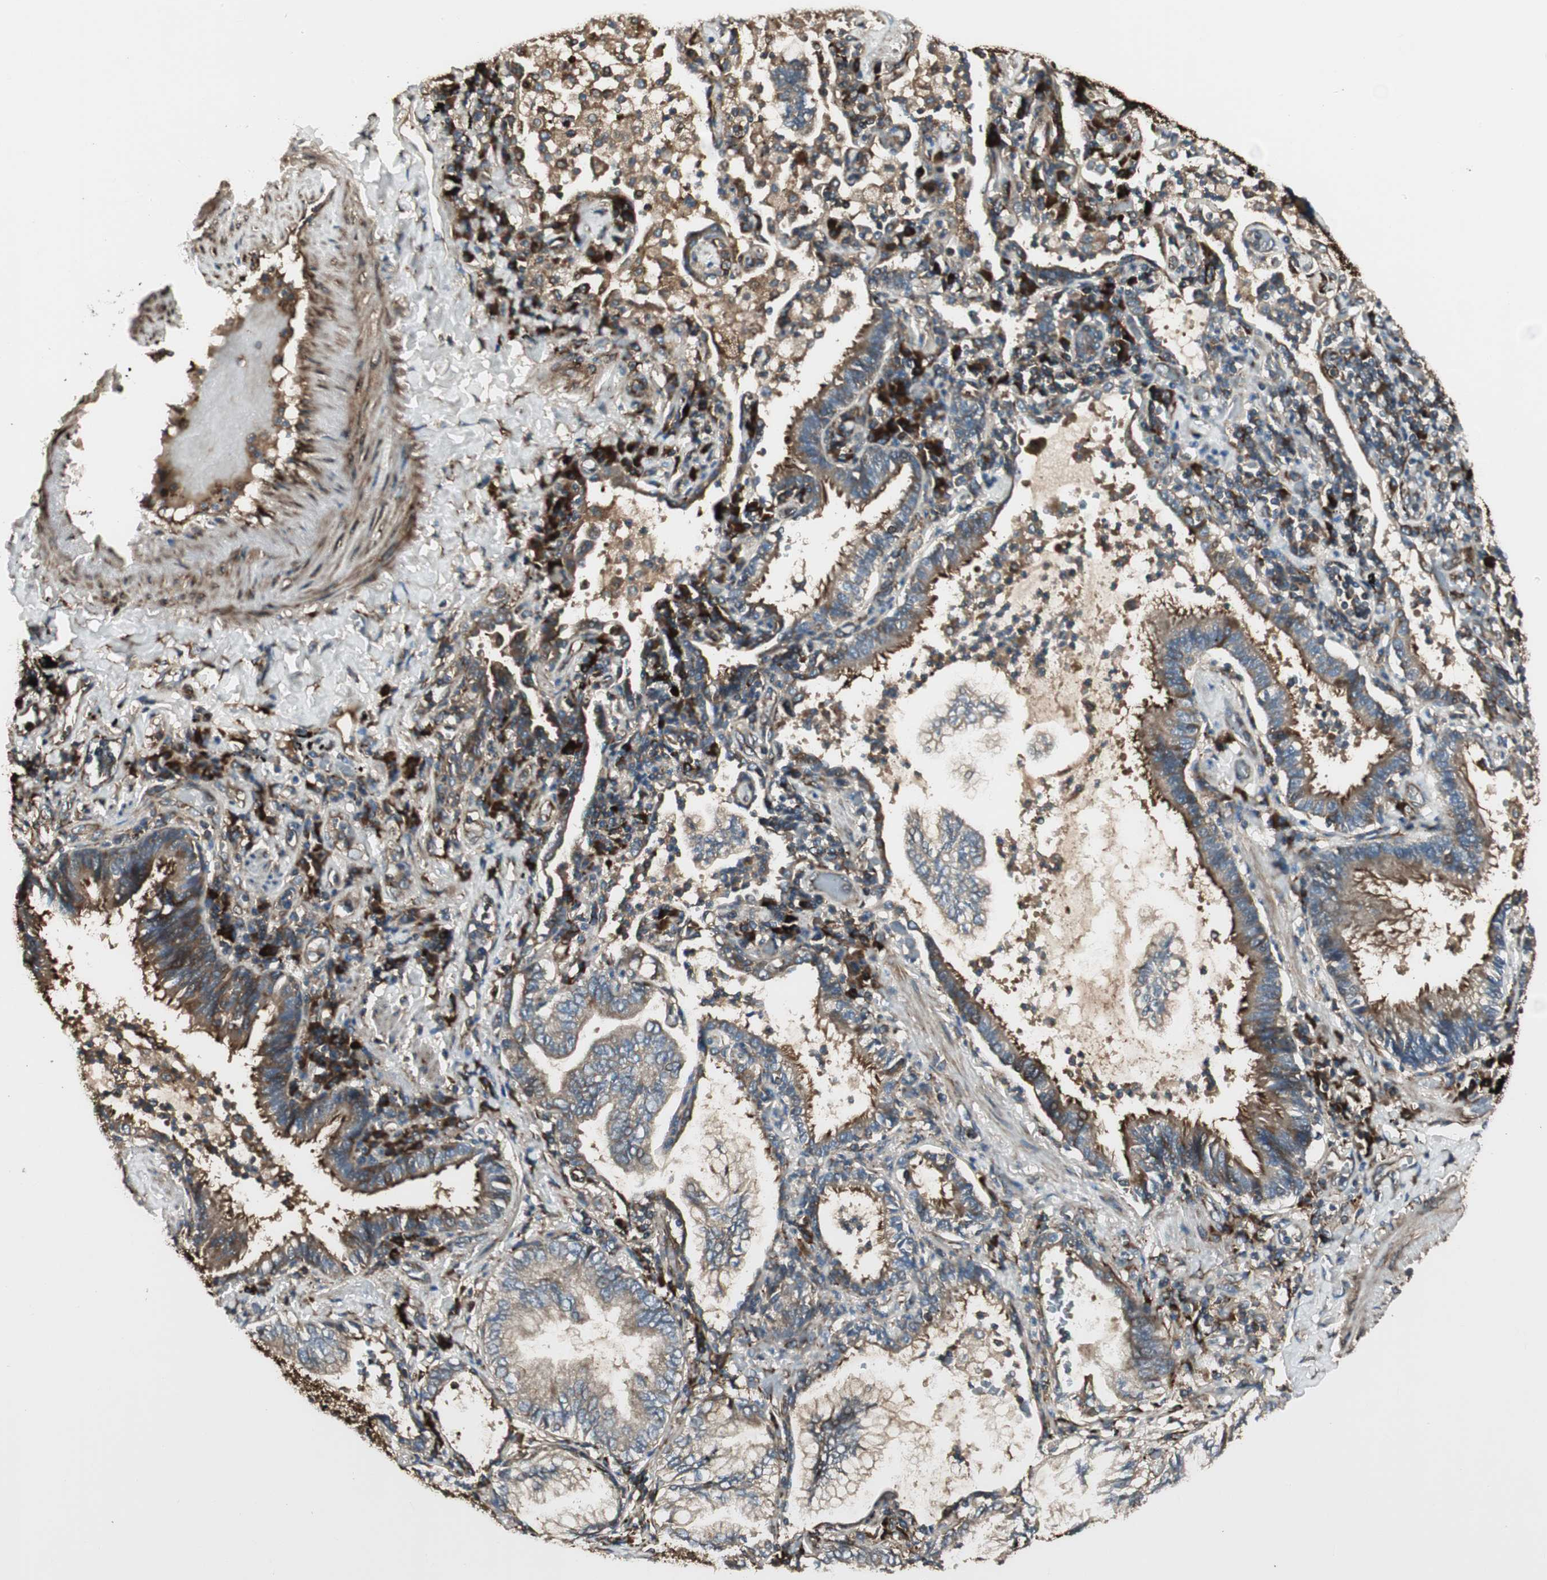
{"staining": {"intensity": "strong", "quantity": ">75%", "location": "cytoplasmic/membranous"}, "tissue": "lung cancer", "cell_type": "Tumor cells", "image_type": "cancer", "snomed": [{"axis": "morphology", "description": "Normal tissue, NOS"}, {"axis": "morphology", "description": "Adenocarcinoma, NOS"}, {"axis": "topography", "description": "Bronchus"}, {"axis": "topography", "description": "Lung"}], "caption": "The micrograph shows staining of adenocarcinoma (lung), revealing strong cytoplasmic/membranous protein positivity (brown color) within tumor cells.", "gene": "PRKG1", "patient": {"sex": "female", "age": 70}}